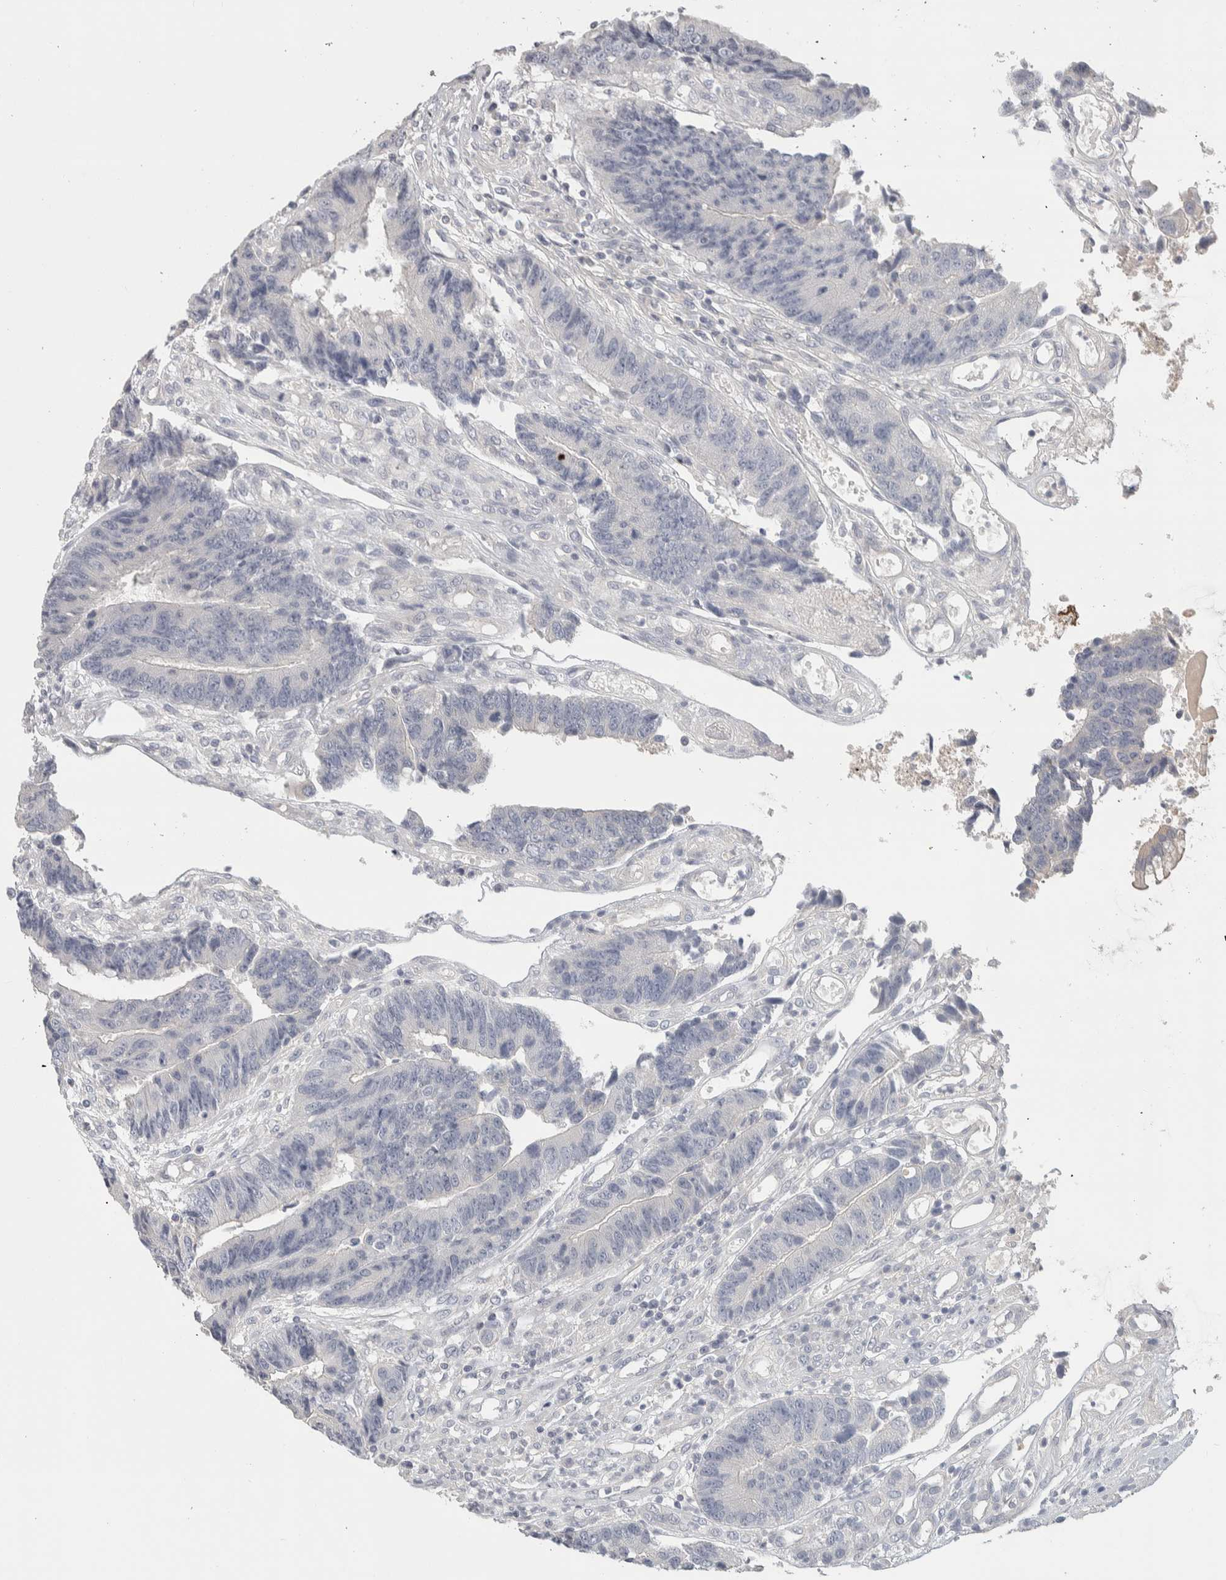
{"staining": {"intensity": "negative", "quantity": "none", "location": "none"}, "tissue": "colorectal cancer", "cell_type": "Tumor cells", "image_type": "cancer", "snomed": [{"axis": "morphology", "description": "Adenocarcinoma, NOS"}, {"axis": "topography", "description": "Rectum"}], "caption": "DAB immunohistochemical staining of human colorectal cancer reveals no significant positivity in tumor cells. (Brightfield microscopy of DAB immunohistochemistry (IHC) at high magnification).", "gene": "DCXR", "patient": {"sex": "male", "age": 84}}